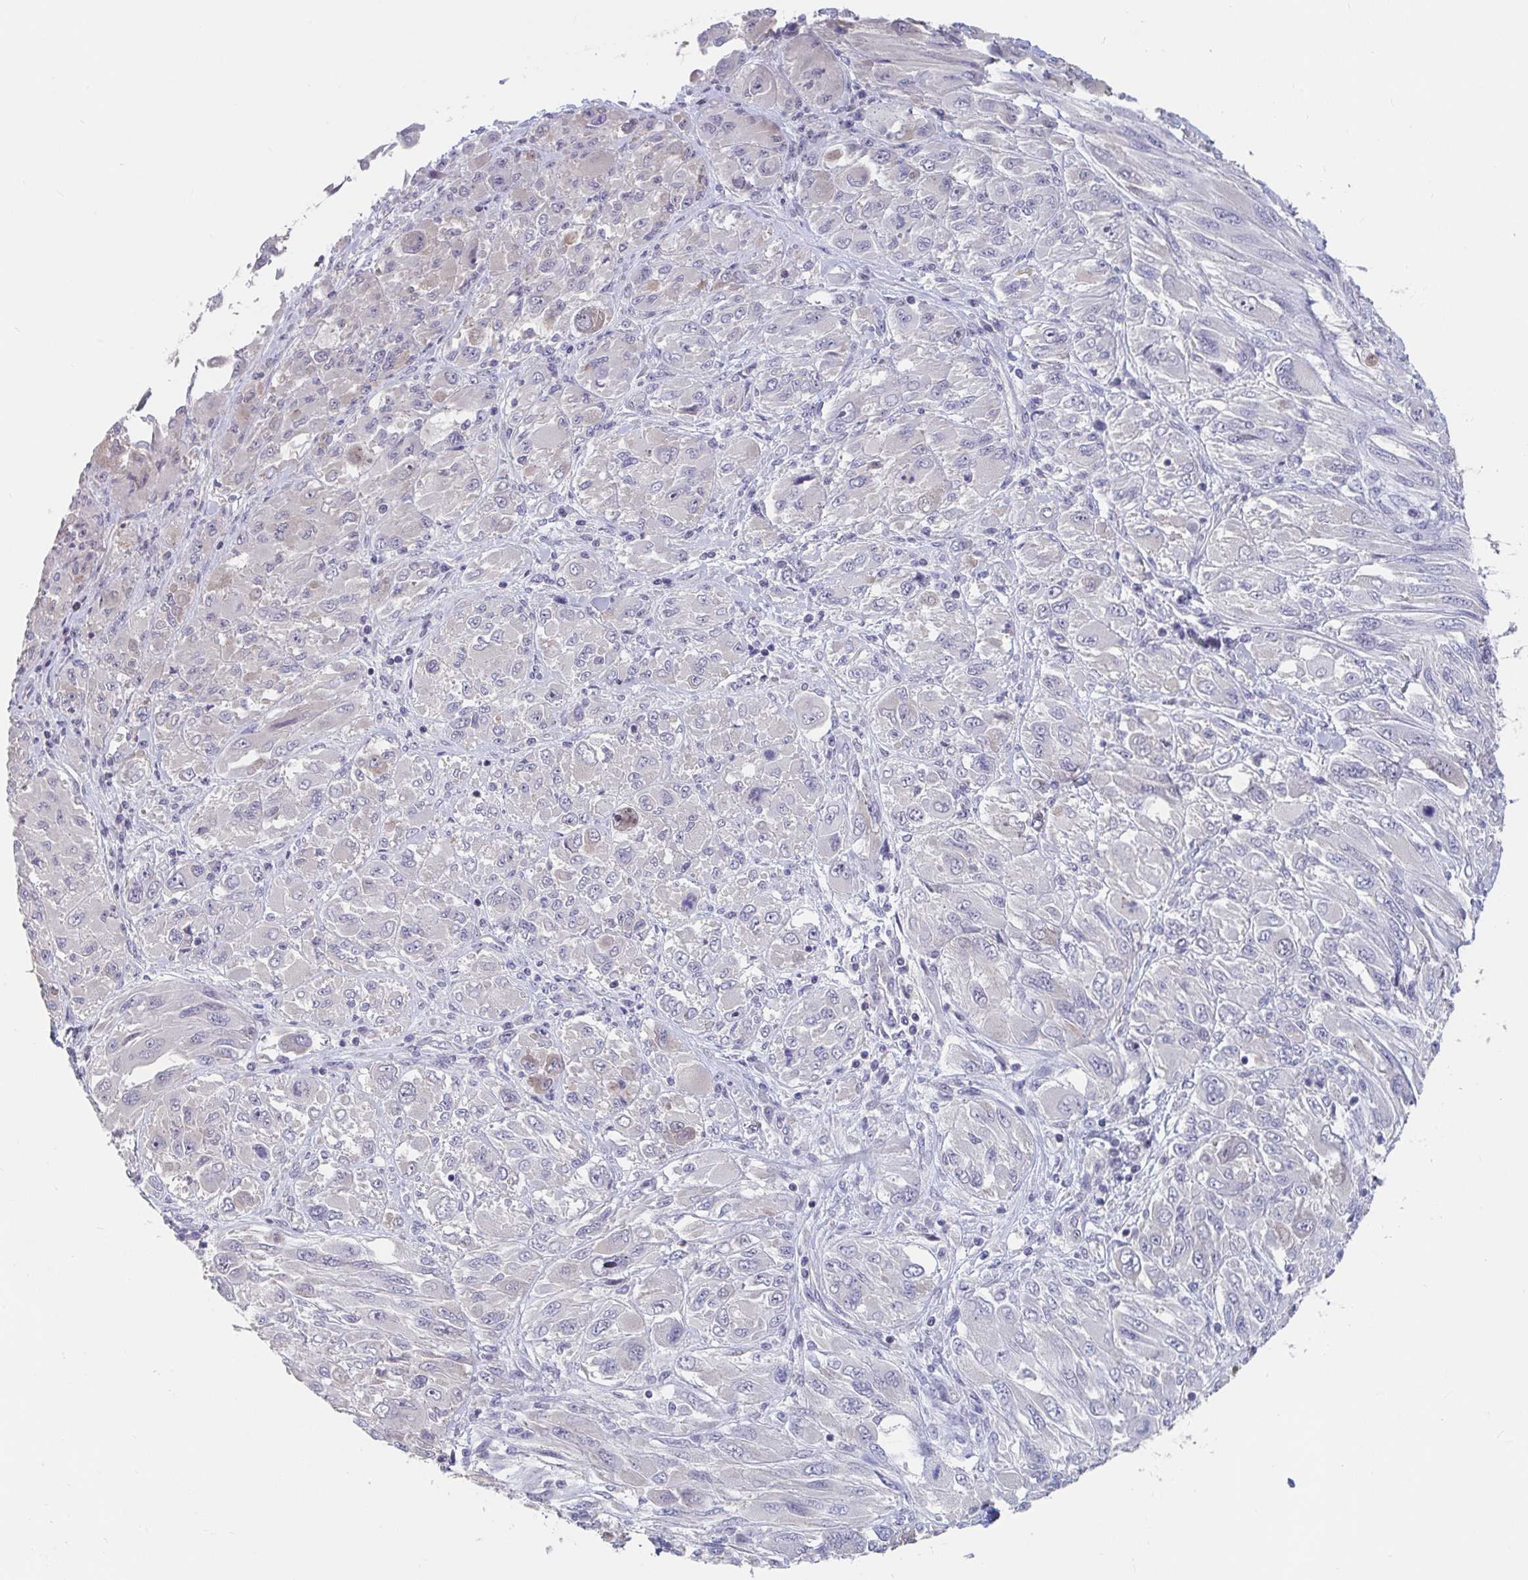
{"staining": {"intensity": "negative", "quantity": "none", "location": "none"}, "tissue": "melanoma", "cell_type": "Tumor cells", "image_type": "cancer", "snomed": [{"axis": "morphology", "description": "Malignant melanoma, NOS"}, {"axis": "topography", "description": "Skin"}], "caption": "Malignant melanoma was stained to show a protein in brown. There is no significant staining in tumor cells. The staining is performed using DAB brown chromogen with nuclei counter-stained in using hematoxylin.", "gene": "FAM156B", "patient": {"sex": "female", "age": 91}}